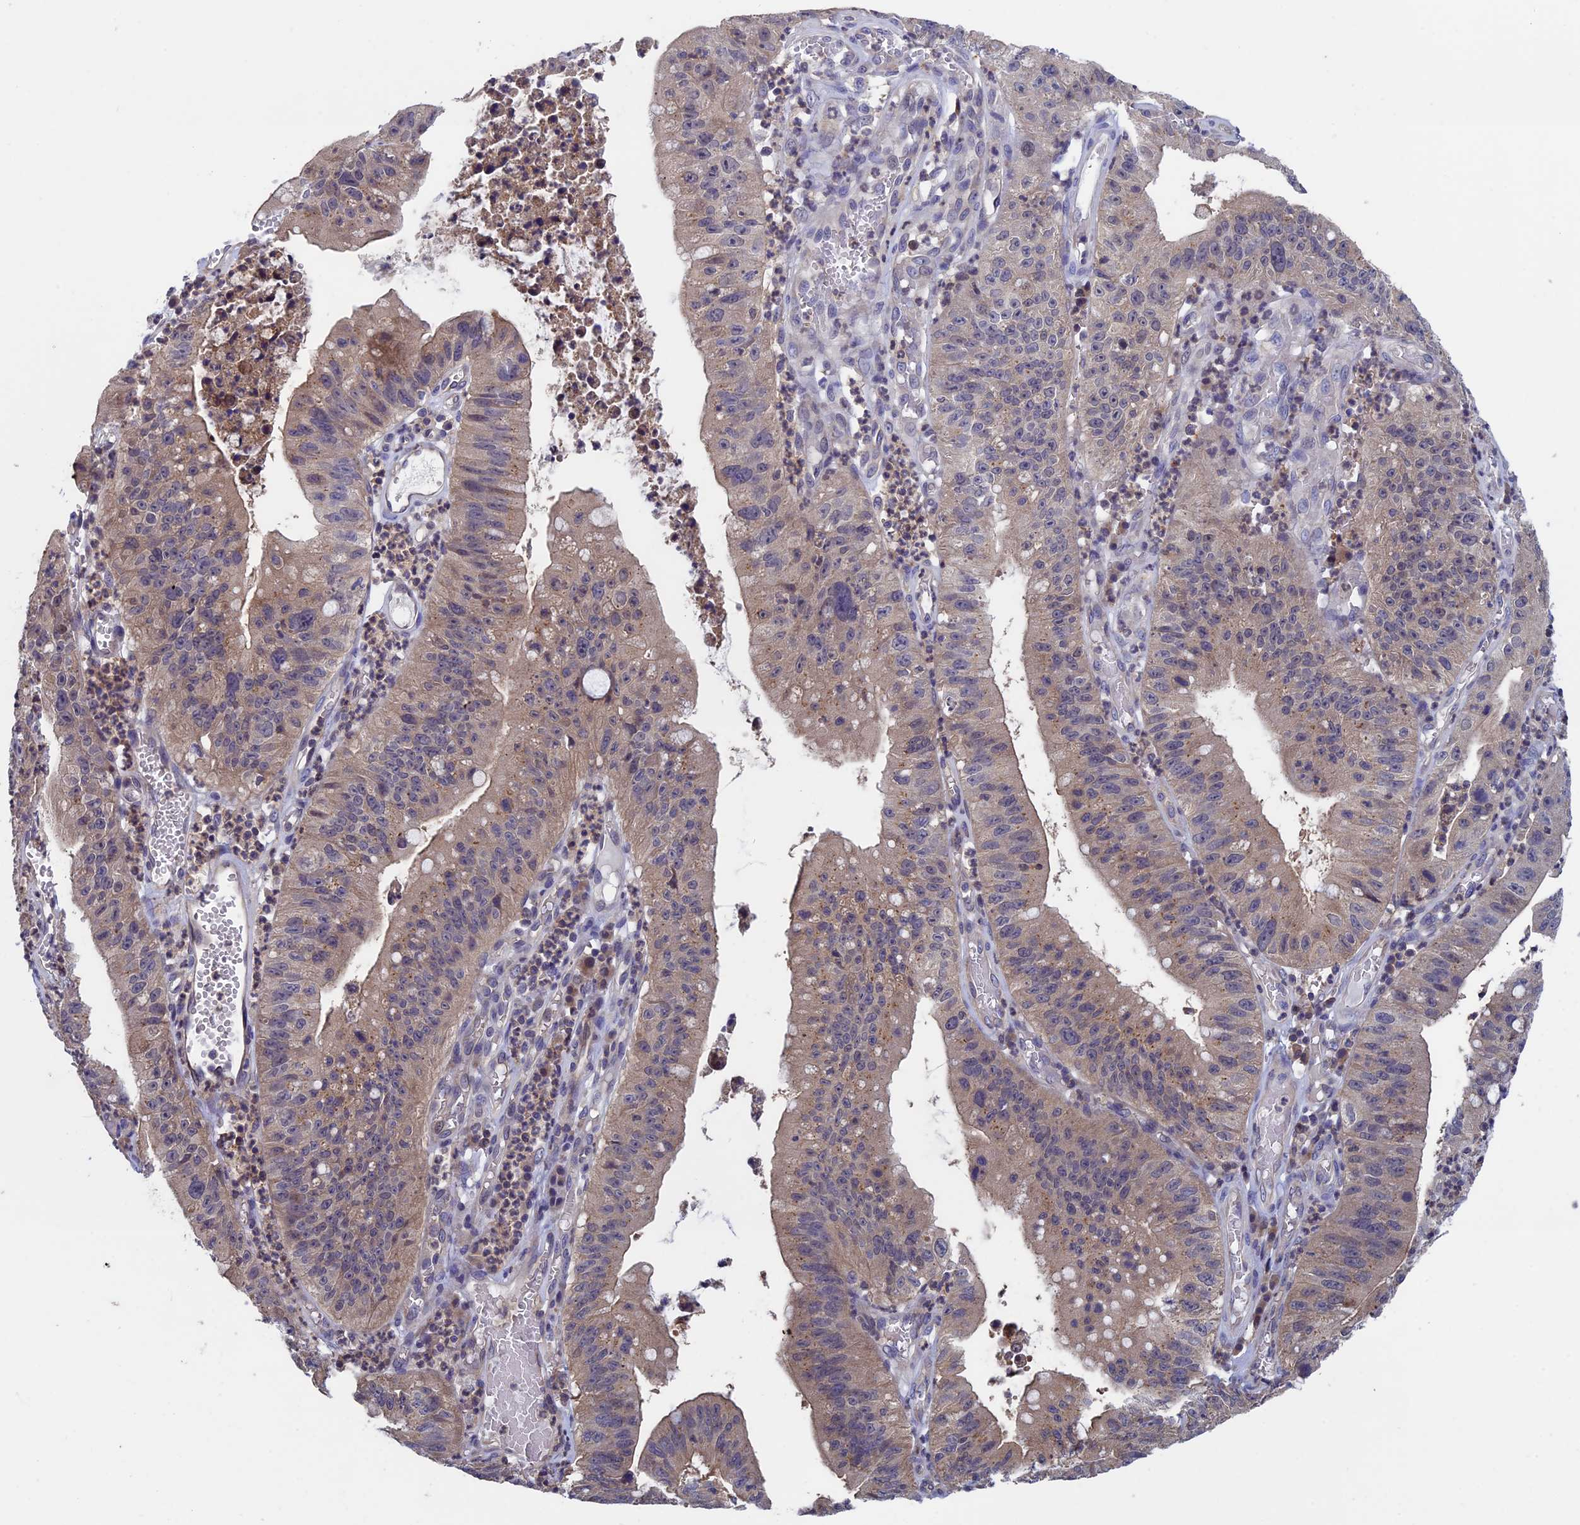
{"staining": {"intensity": "weak", "quantity": "25%-75%", "location": "cytoplasmic/membranous"}, "tissue": "stomach cancer", "cell_type": "Tumor cells", "image_type": "cancer", "snomed": [{"axis": "morphology", "description": "Adenocarcinoma, NOS"}, {"axis": "topography", "description": "Stomach"}], "caption": "Tumor cells demonstrate low levels of weak cytoplasmic/membranous positivity in about 25%-75% of cells in human stomach adenocarcinoma.", "gene": "LCMT1", "patient": {"sex": "male", "age": 59}}